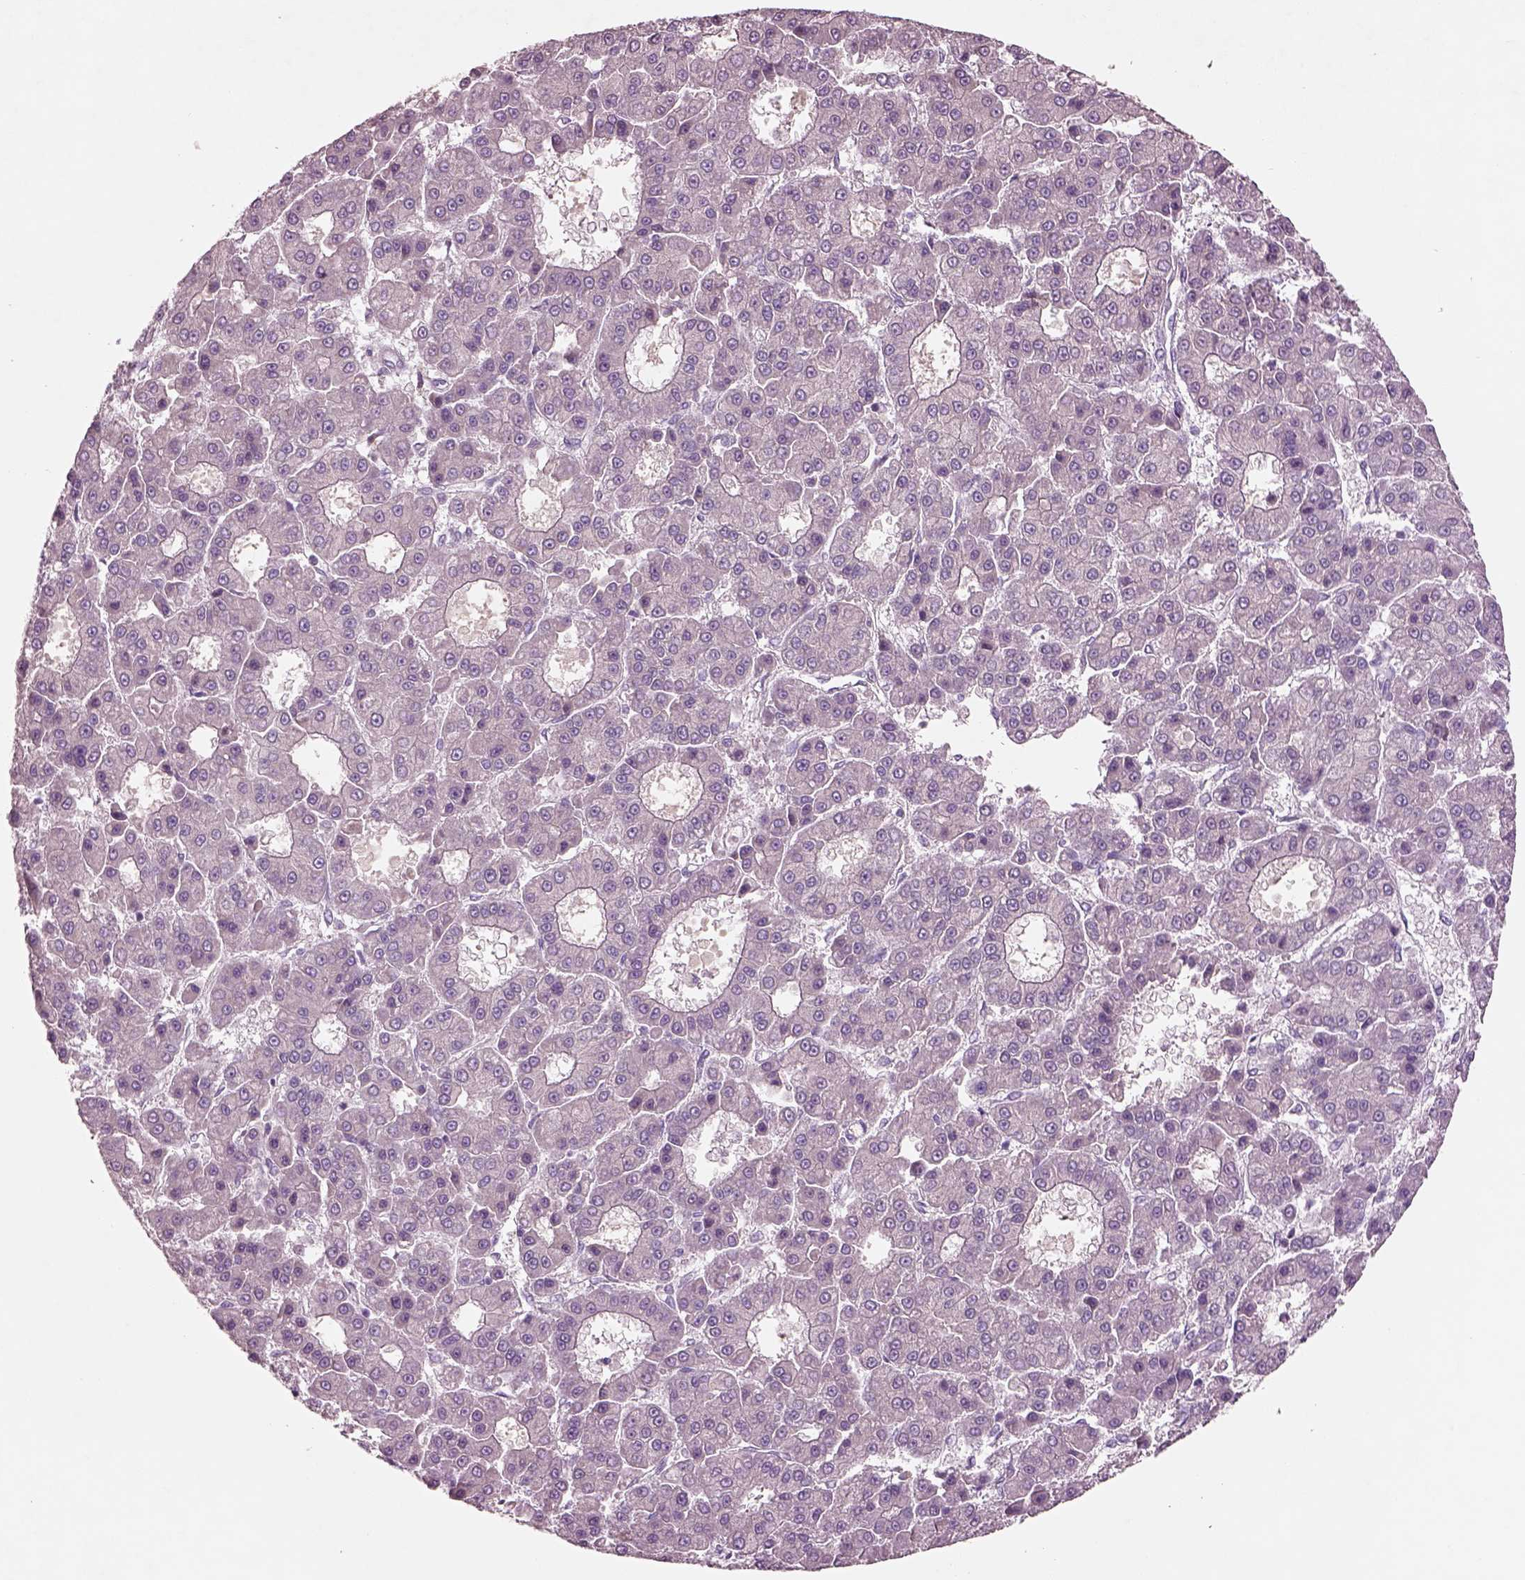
{"staining": {"intensity": "negative", "quantity": "none", "location": "none"}, "tissue": "liver cancer", "cell_type": "Tumor cells", "image_type": "cancer", "snomed": [{"axis": "morphology", "description": "Carcinoma, Hepatocellular, NOS"}, {"axis": "topography", "description": "Liver"}], "caption": "A micrograph of liver cancer stained for a protein displays no brown staining in tumor cells.", "gene": "DUOXA2", "patient": {"sex": "male", "age": 70}}